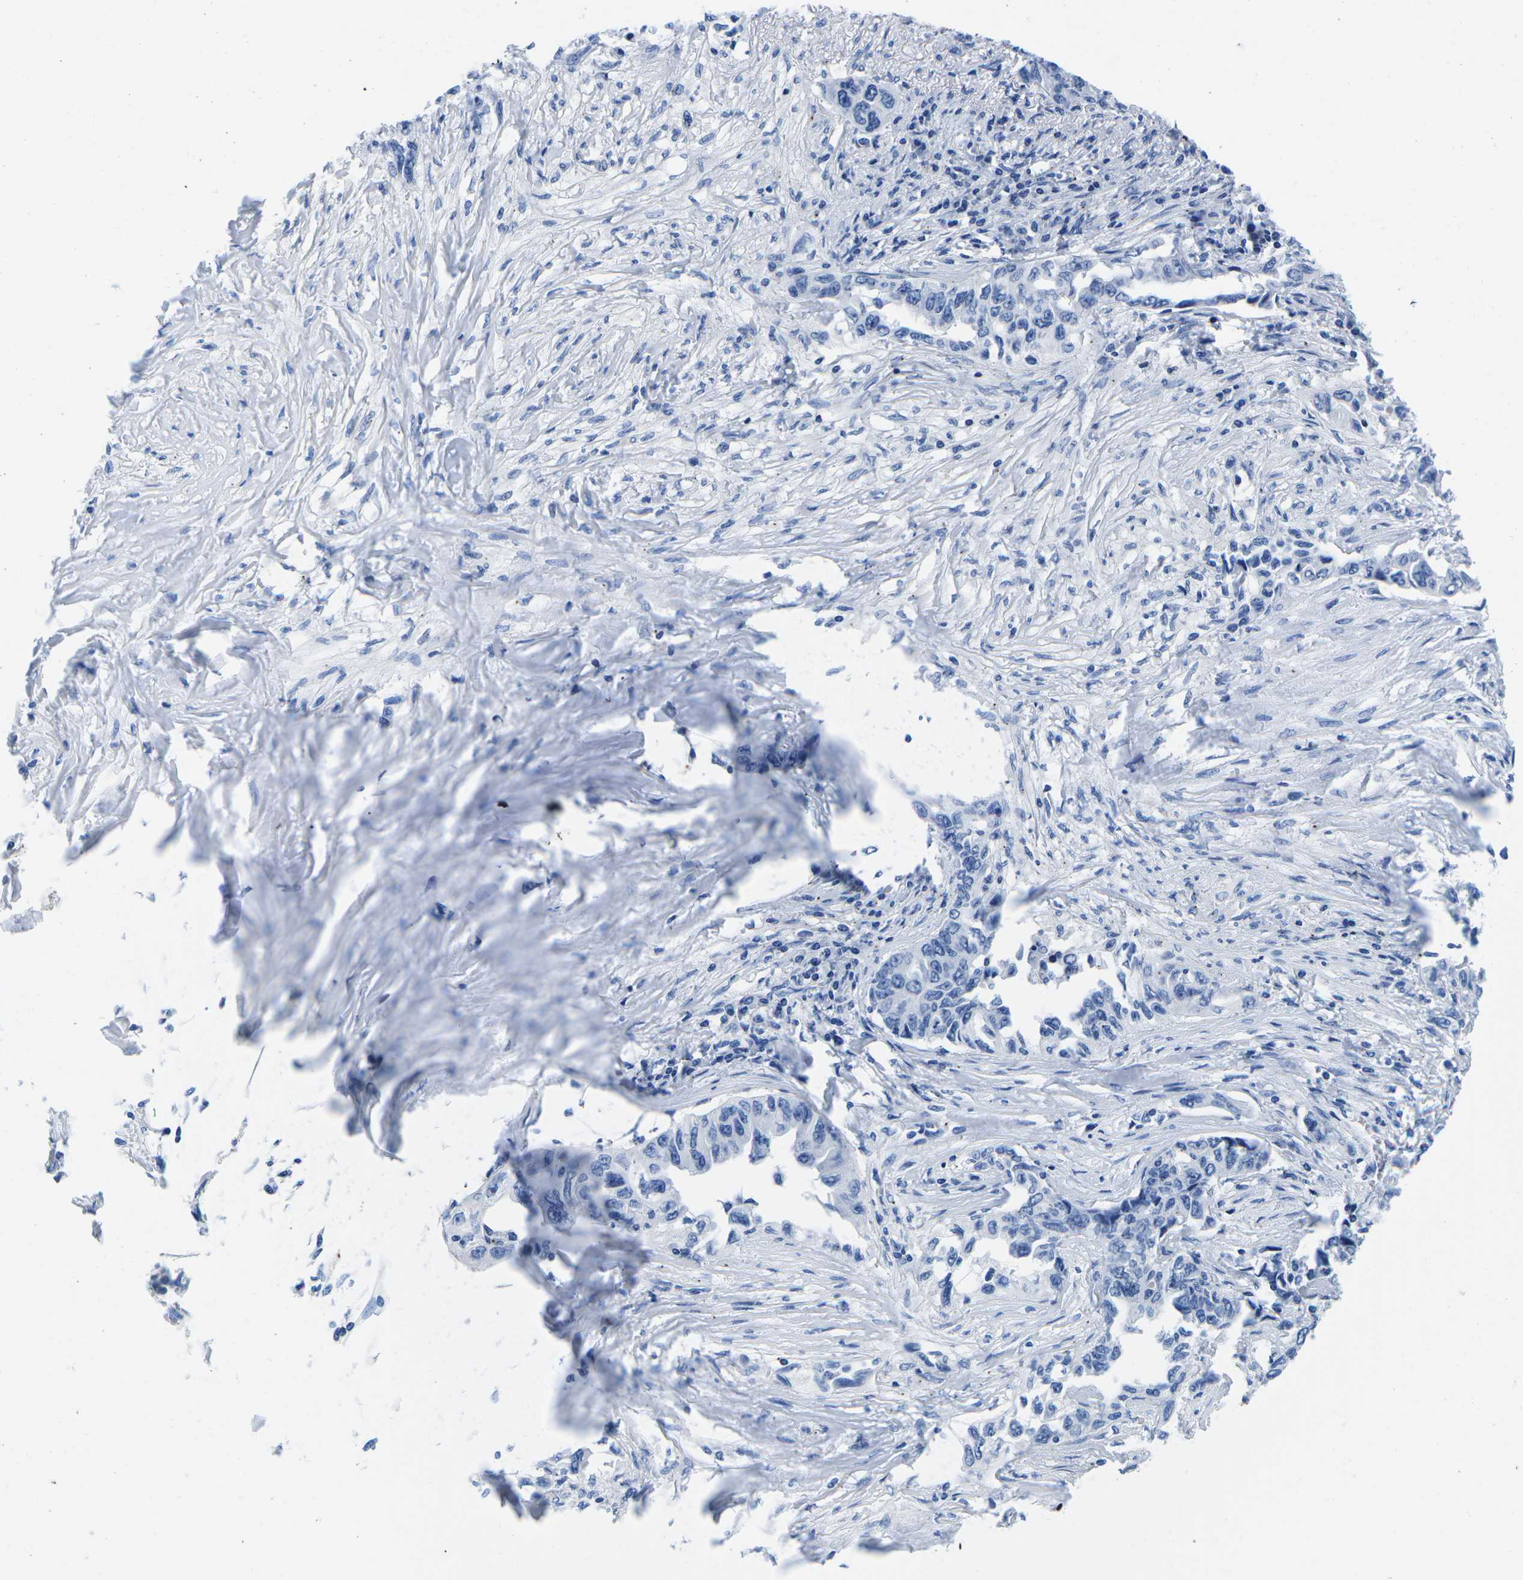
{"staining": {"intensity": "negative", "quantity": "none", "location": "none"}, "tissue": "lung cancer", "cell_type": "Tumor cells", "image_type": "cancer", "snomed": [{"axis": "morphology", "description": "Adenocarcinoma, NOS"}, {"axis": "topography", "description": "Lung"}], "caption": "An immunohistochemistry image of lung adenocarcinoma is shown. There is no staining in tumor cells of lung adenocarcinoma. (Stains: DAB (3,3'-diaminobenzidine) immunohistochemistry with hematoxylin counter stain, Microscopy: brightfield microscopy at high magnification).", "gene": "CYP1A2", "patient": {"sex": "female", "age": 51}}